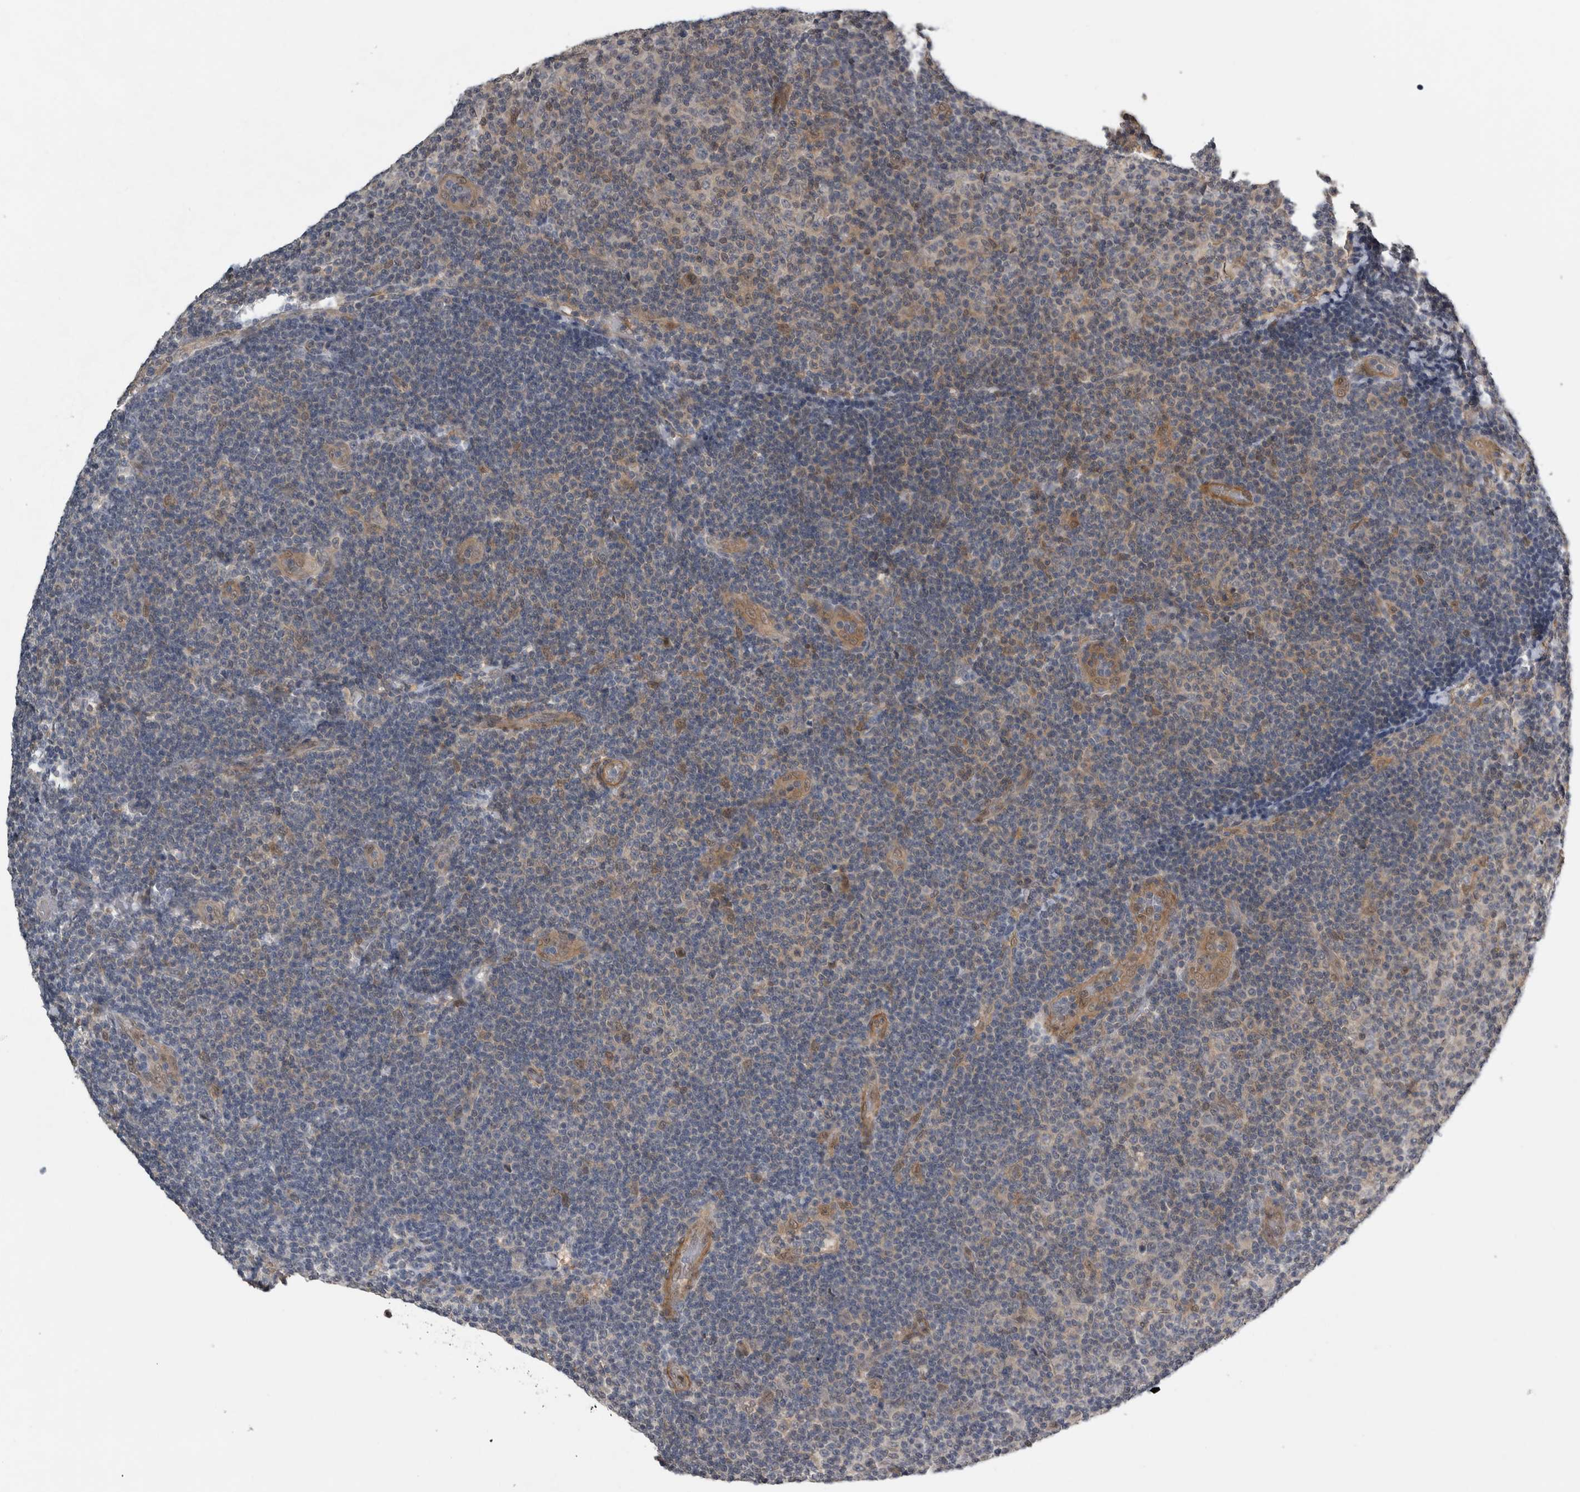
{"staining": {"intensity": "weak", "quantity": "<25%", "location": "cytoplasmic/membranous,nuclear"}, "tissue": "lymphoma", "cell_type": "Tumor cells", "image_type": "cancer", "snomed": [{"axis": "morphology", "description": "Malignant lymphoma, non-Hodgkin's type, Low grade"}, {"axis": "topography", "description": "Lymph node"}], "caption": "Human lymphoma stained for a protein using immunohistochemistry (IHC) shows no positivity in tumor cells.", "gene": "NAPRT", "patient": {"sex": "male", "age": 83}}